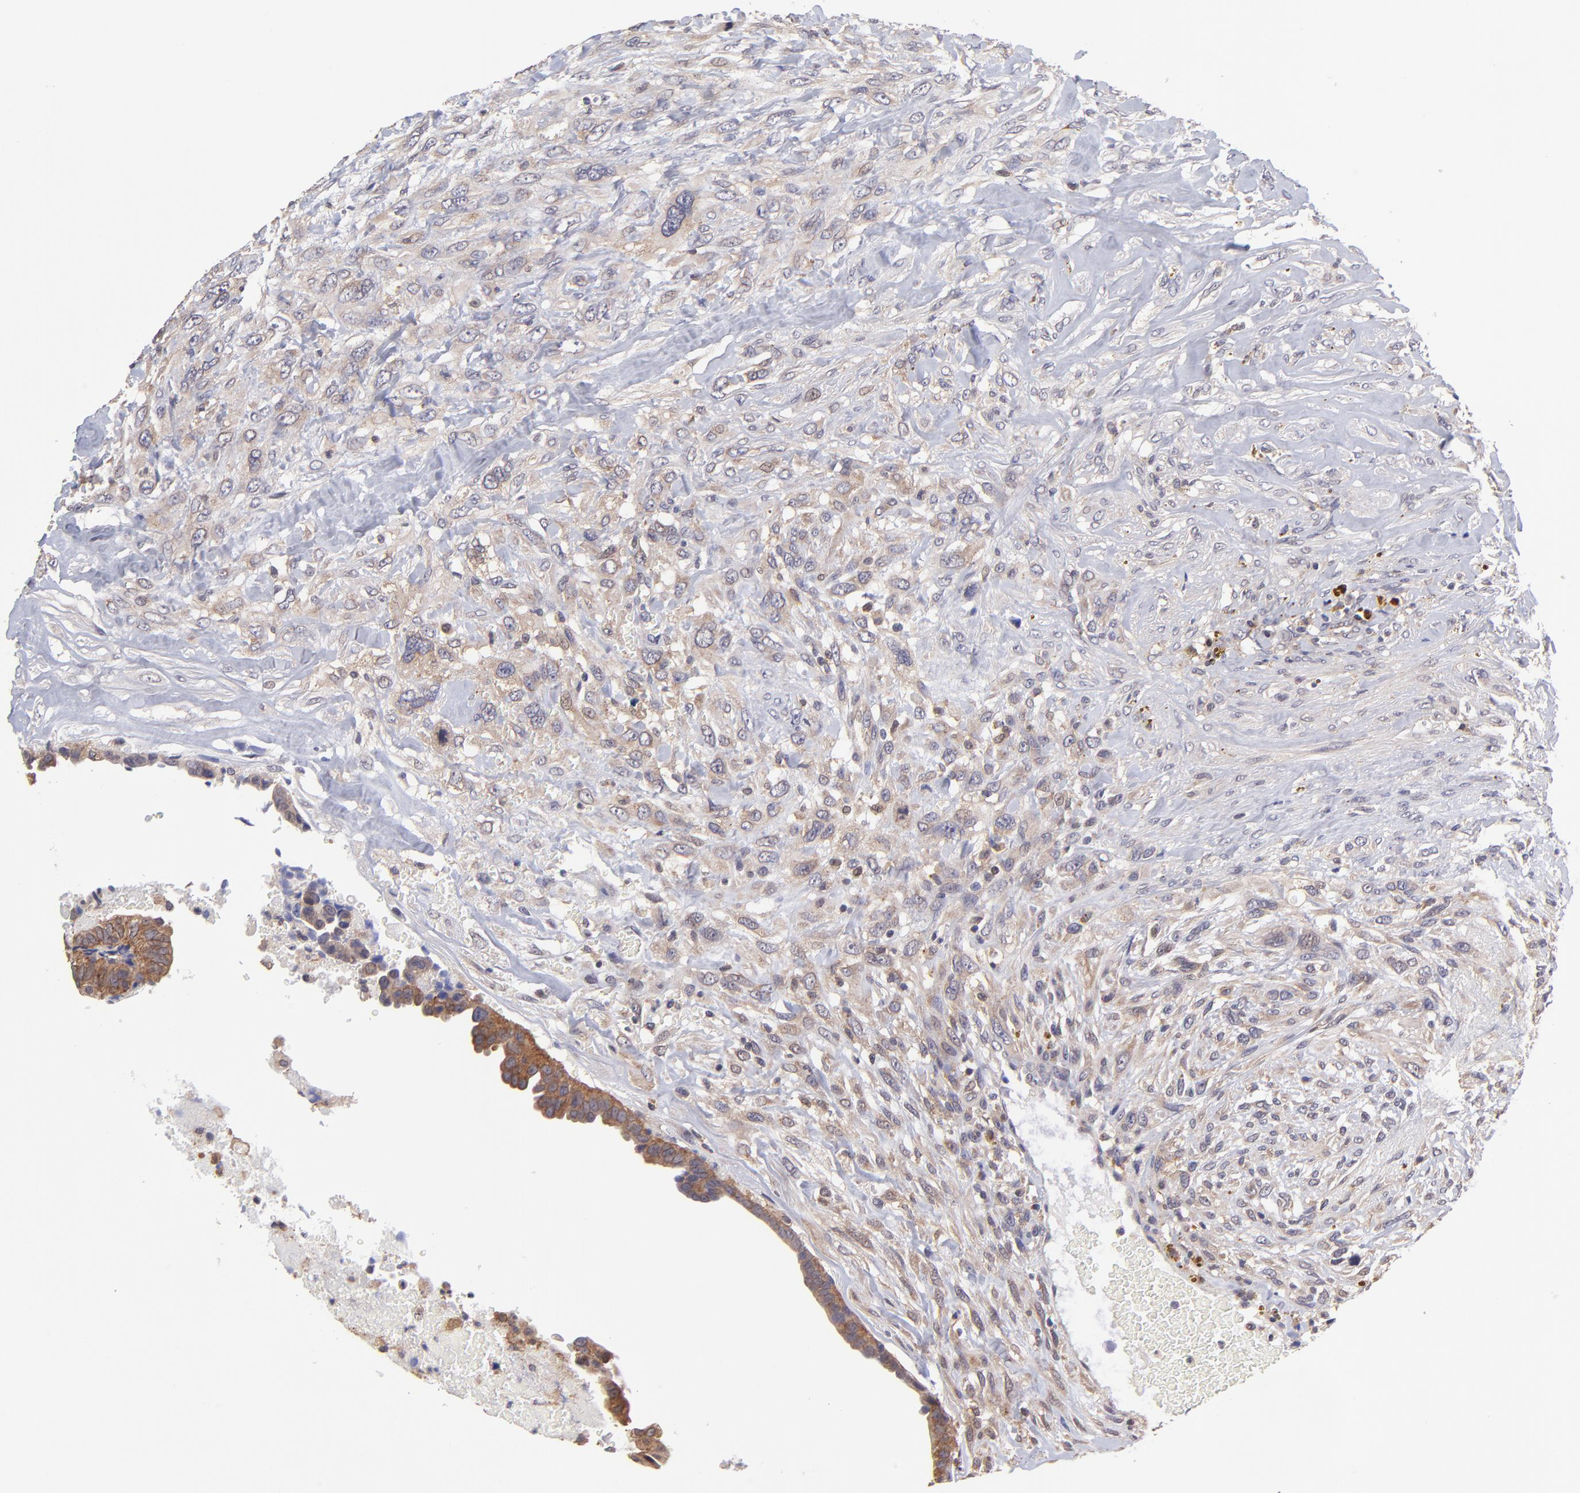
{"staining": {"intensity": "weak", "quantity": ">75%", "location": "cytoplasmic/membranous"}, "tissue": "breast cancer", "cell_type": "Tumor cells", "image_type": "cancer", "snomed": [{"axis": "morphology", "description": "Neoplasm, malignant, NOS"}, {"axis": "topography", "description": "Breast"}], "caption": "Human breast malignant neoplasm stained with a brown dye demonstrates weak cytoplasmic/membranous positive staining in about >75% of tumor cells.", "gene": "NSF", "patient": {"sex": "female", "age": 50}}